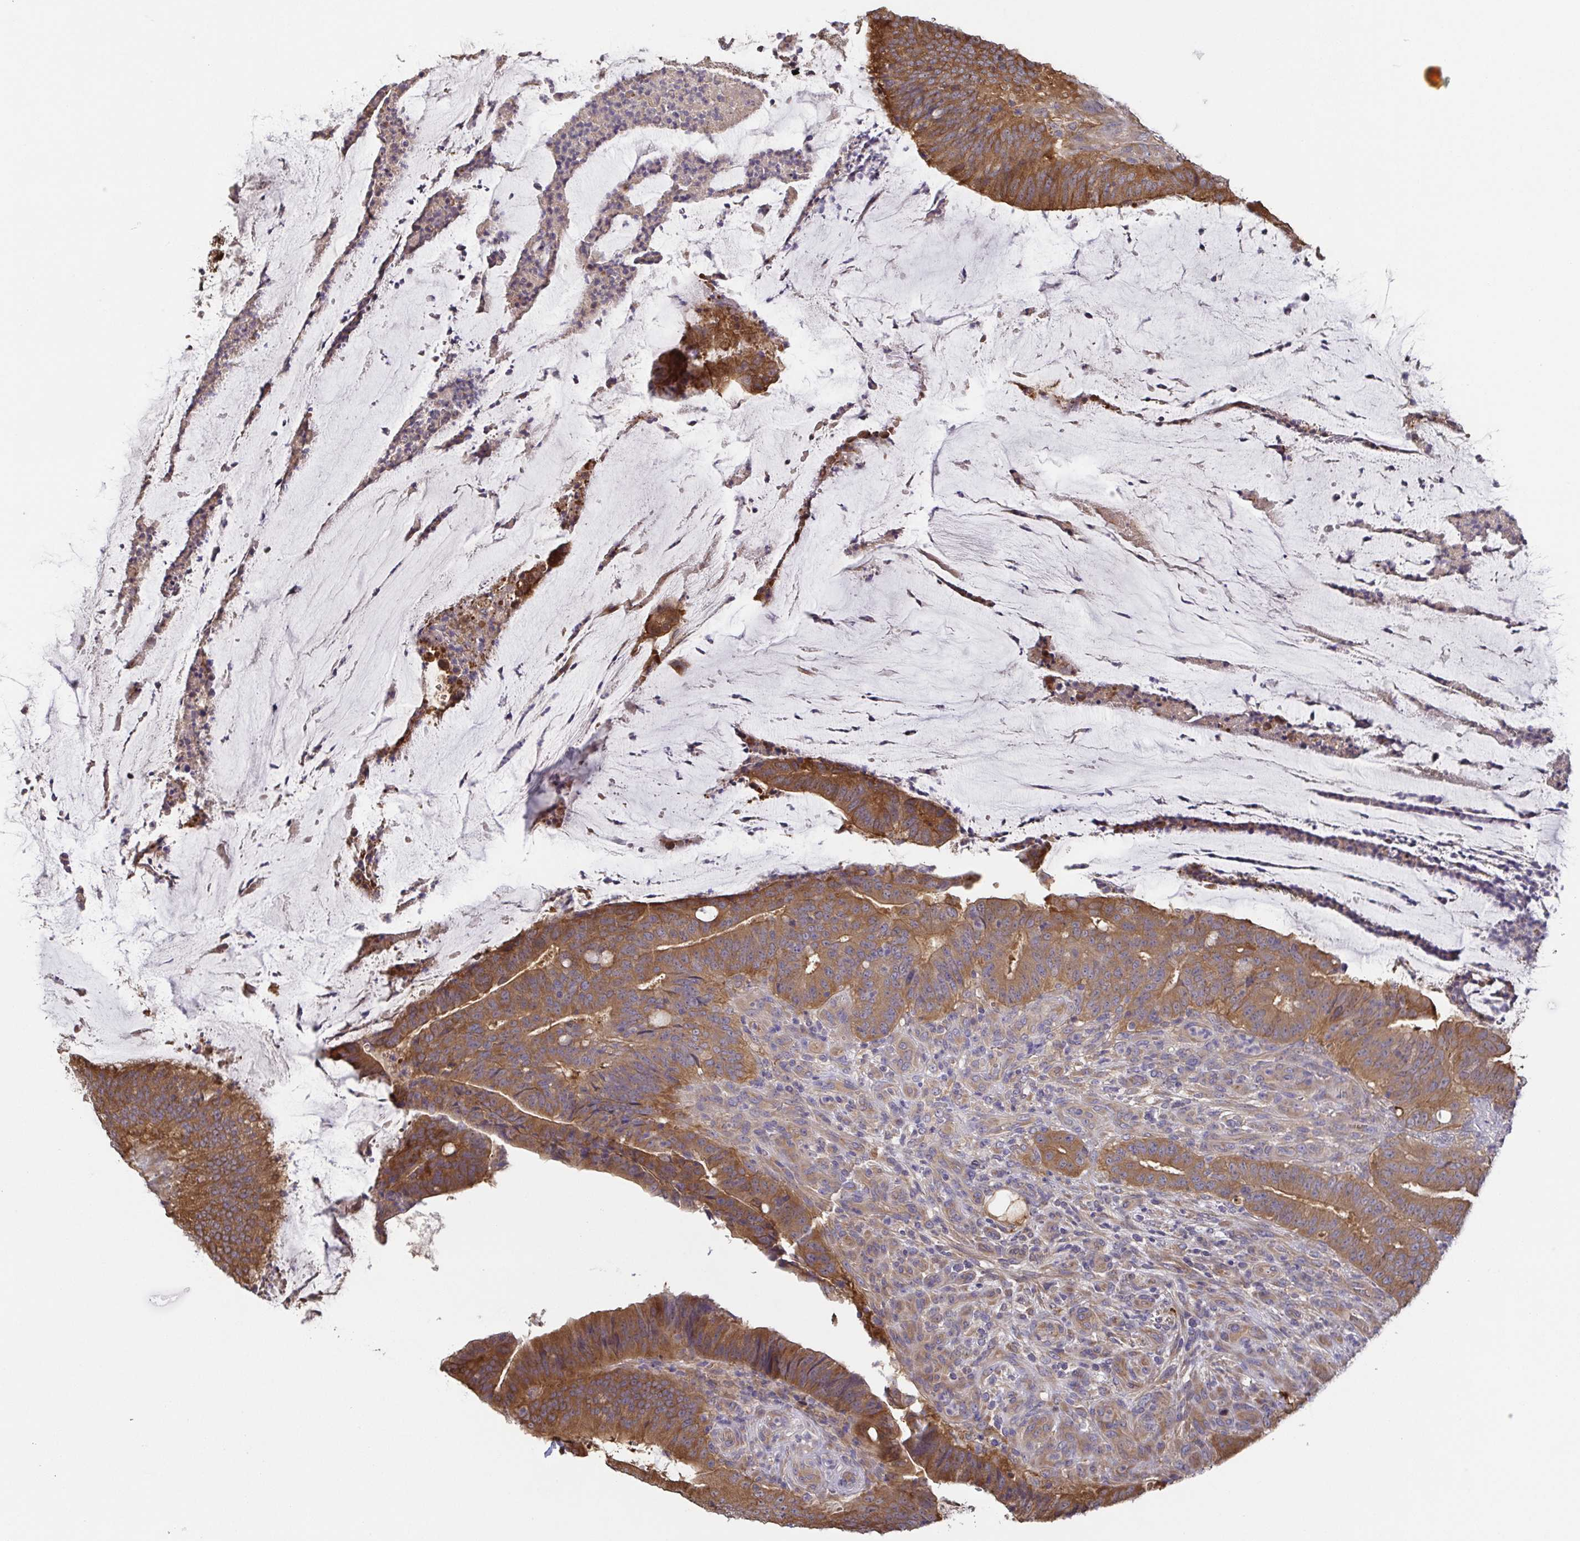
{"staining": {"intensity": "moderate", "quantity": ">75%", "location": "cytoplasmic/membranous"}, "tissue": "colorectal cancer", "cell_type": "Tumor cells", "image_type": "cancer", "snomed": [{"axis": "morphology", "description": "Adenocarcinoma, NOS"}, {"axis": "topography", "description": "Colon"}], "caption": "Colorectal cancer (adenocarcinoma) stained with DAB (3,3'-diaminobenzidine) immunohistochemistry (IHC) shows medium levels of moderate cytoplasmic/membranous expression in about >75% of tumor cells. (DAB IHC, brown staining for protein, blue staining for nuclei).", "gene": "EIF3D", "patient": {"sex": "female", "age": 43}}